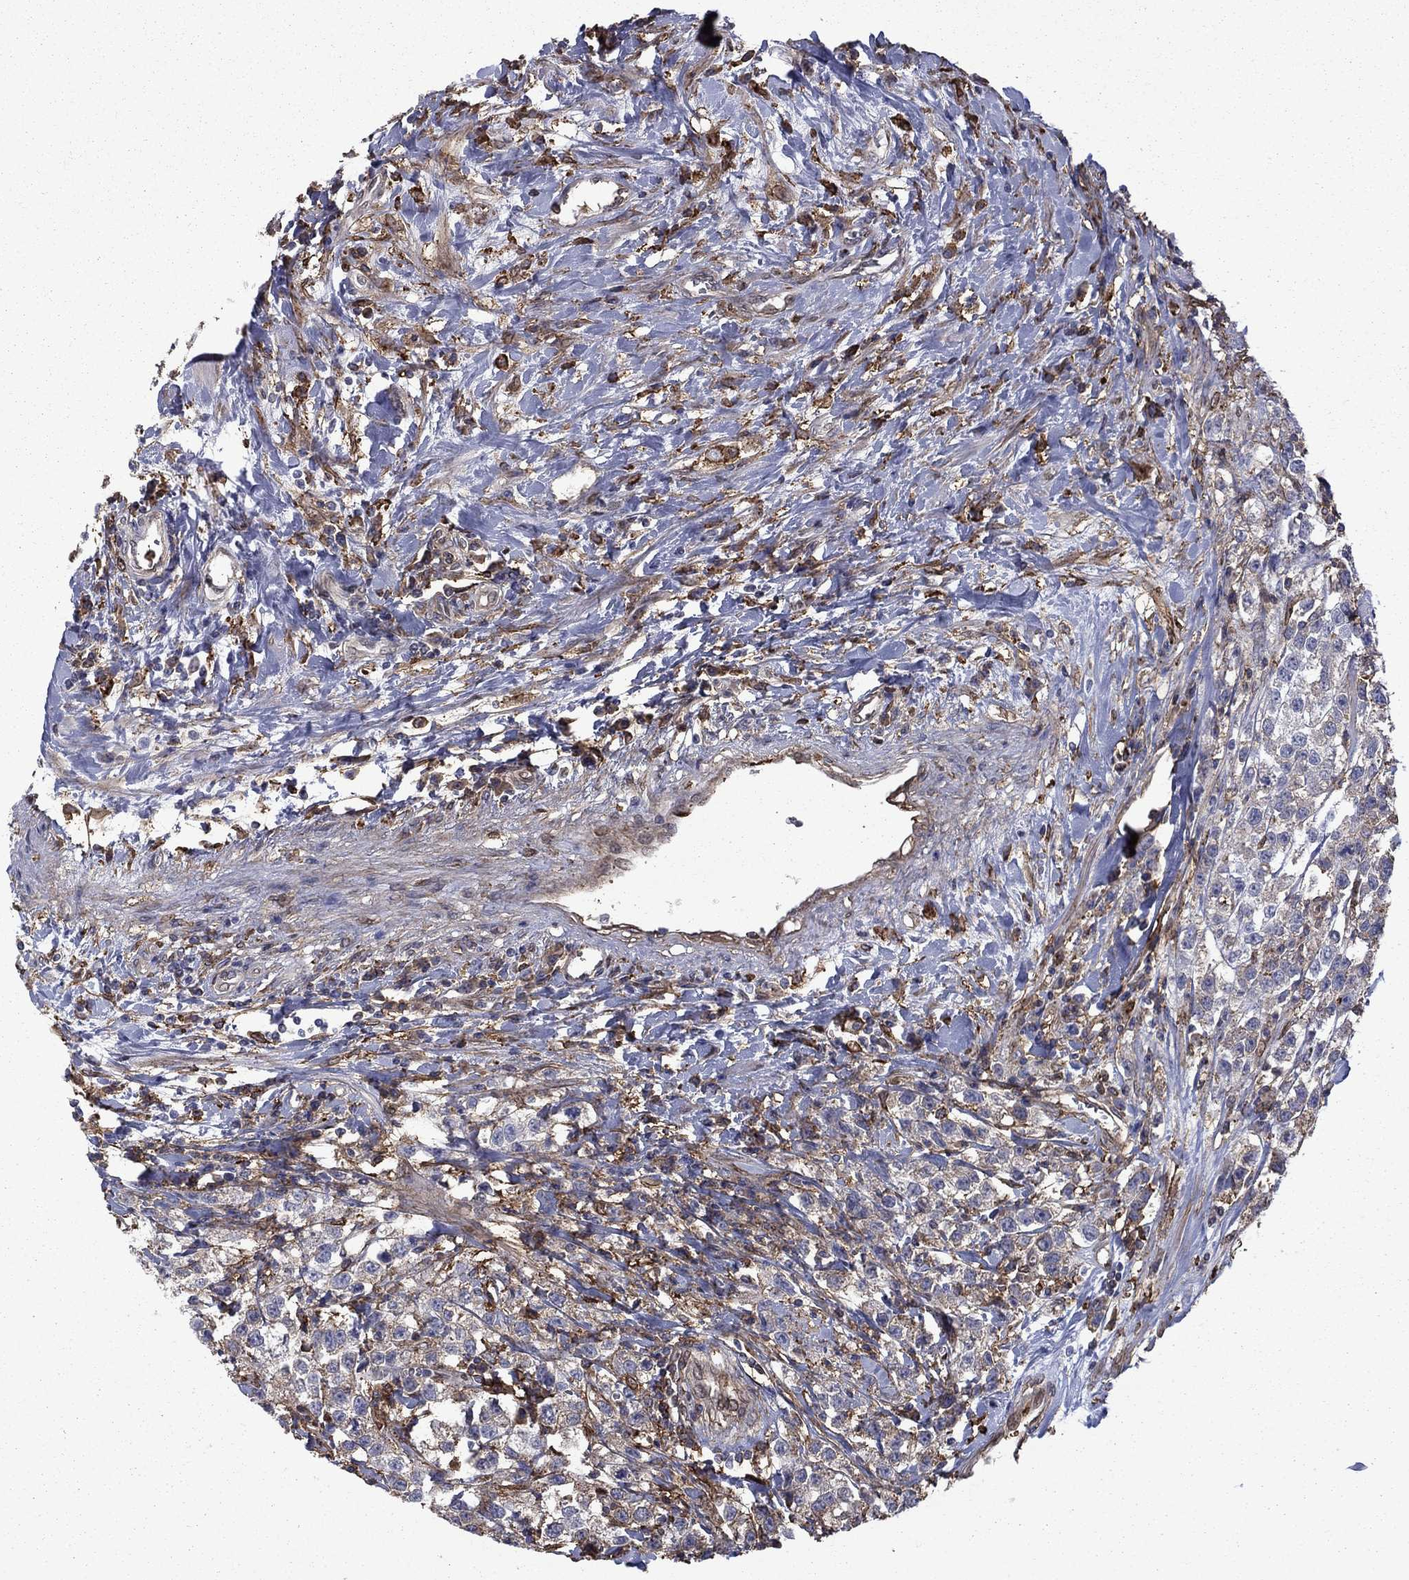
{"staining": {"intensity": "moderate", "quantity": "25%-75%", "location": "cytoplasmic/membranous"}, "tissue": "testis cancer", "cell_type": "Tumor cells", "image_type": "cancer", "snomed": [{"axis": "morphology", "description": "Seminoma, NOS"}, {"axis": "topography", "description": "Testis"}], "caption": "Immunohistochemistry staining of testis seminoma, which demonstrates medium levels of moderate cytoplasmic/membranous positivity in approximately 25%-75% of tumor cells indicating moderate cytoplasmic/membranous protein staining. The staining was performed using DAB (brown) for protein detection and nuclei were counterstained in hematoxylin (blue).", "gene": "PLAU", "patient": {"sex": "male", "age": 59}}